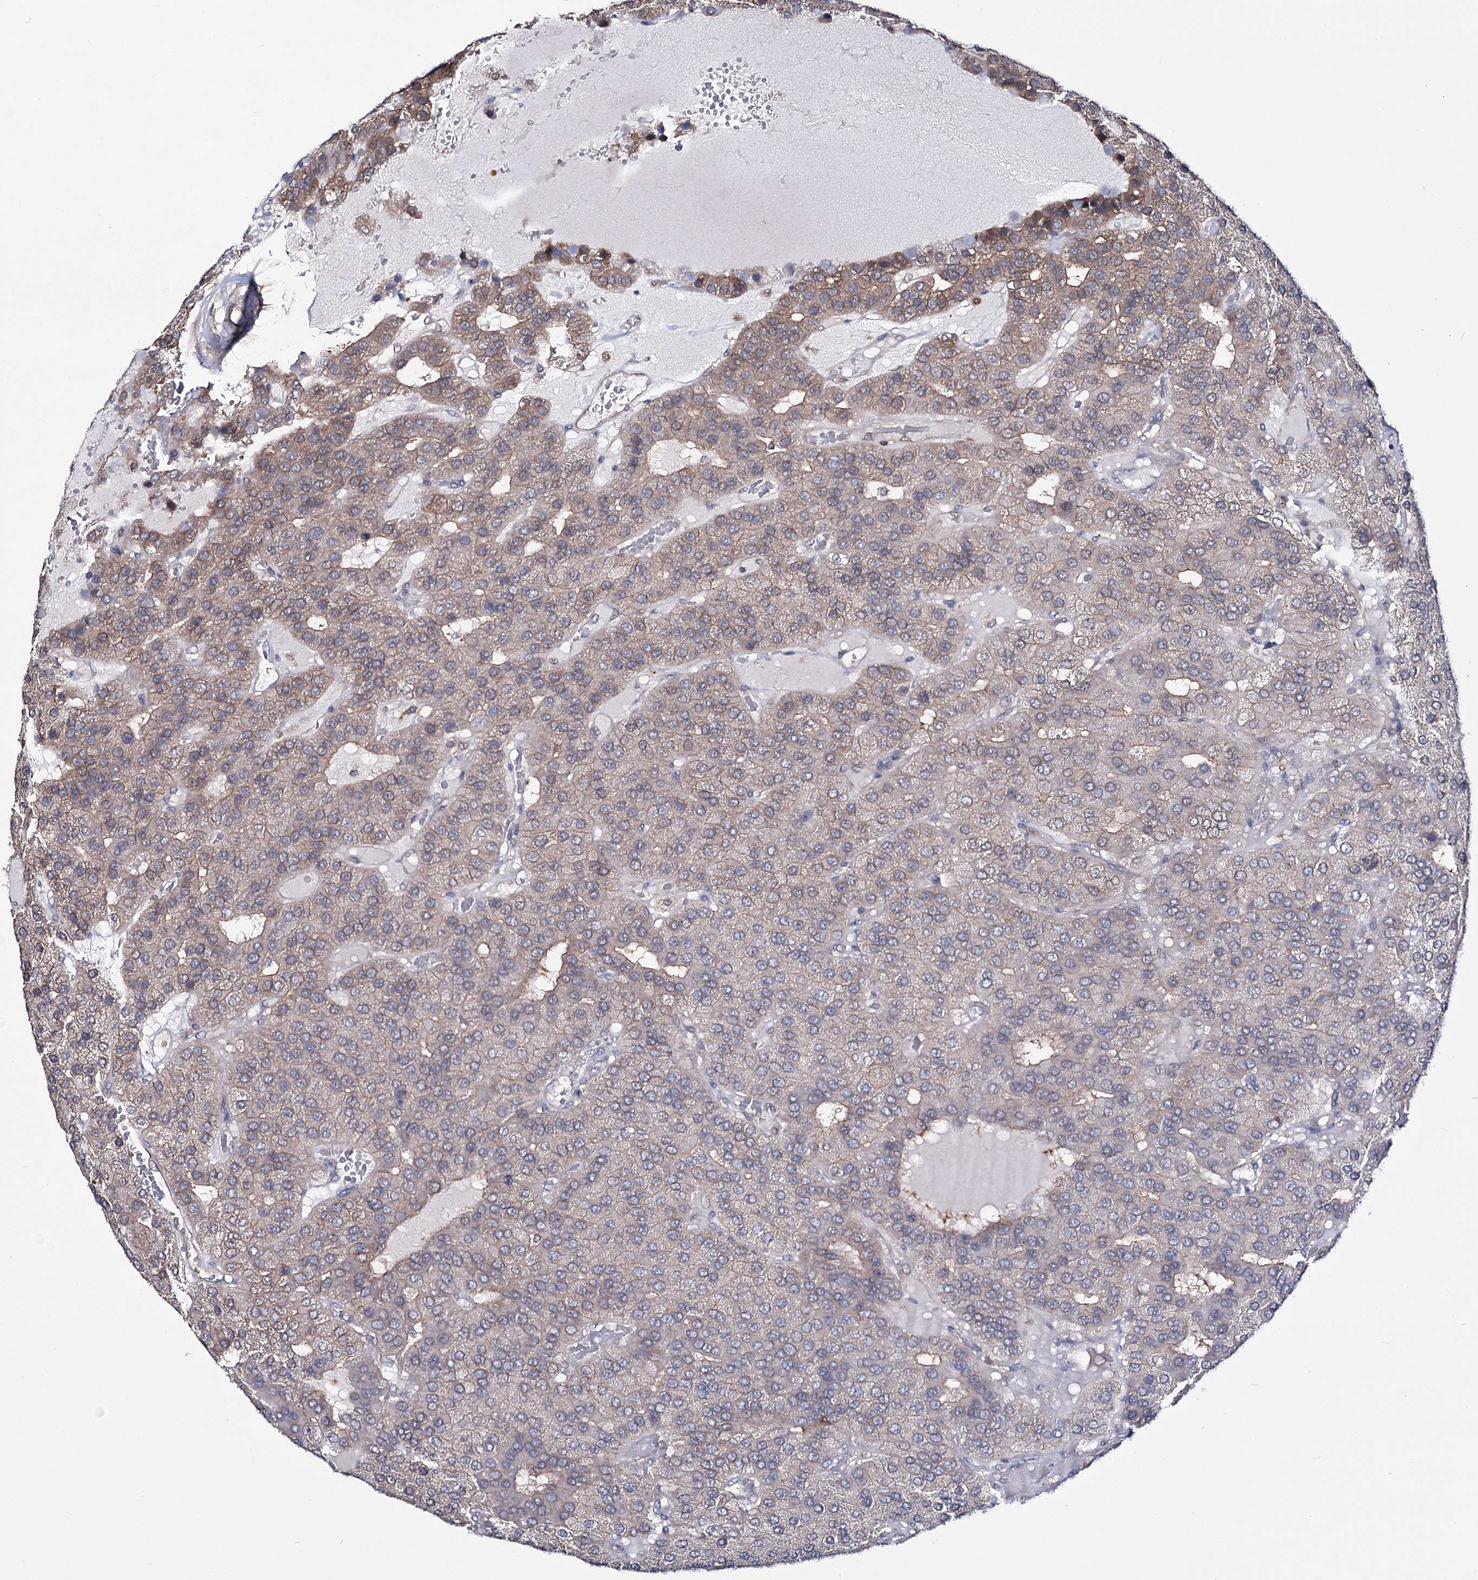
{"staining": {"intensity": "weak", "quantity": "25%-75%", "location": "cytoplasmic/membranous"}, "tissue": "parathyroid gland", "cell_type": "Glandular cells", "image_type": "normal", "snomed": [{"axis": "morphology", "description": "Normal tissue, NOS"}, {"axis": "morphology", "description": "Adenoma, NOS"}, {"axis": "topography", "description": "Parathyroid gland"}], "caption": "A low amount of weak cytoplasmic/membranous expression is seen in about 25%-75% of glandular cells in benign parathyroid gland. (DAB IHC, brown staining for protein, blue staining for nuclei).", "gene": "PTER", "patient": {"sex": "female", "age": 86}}